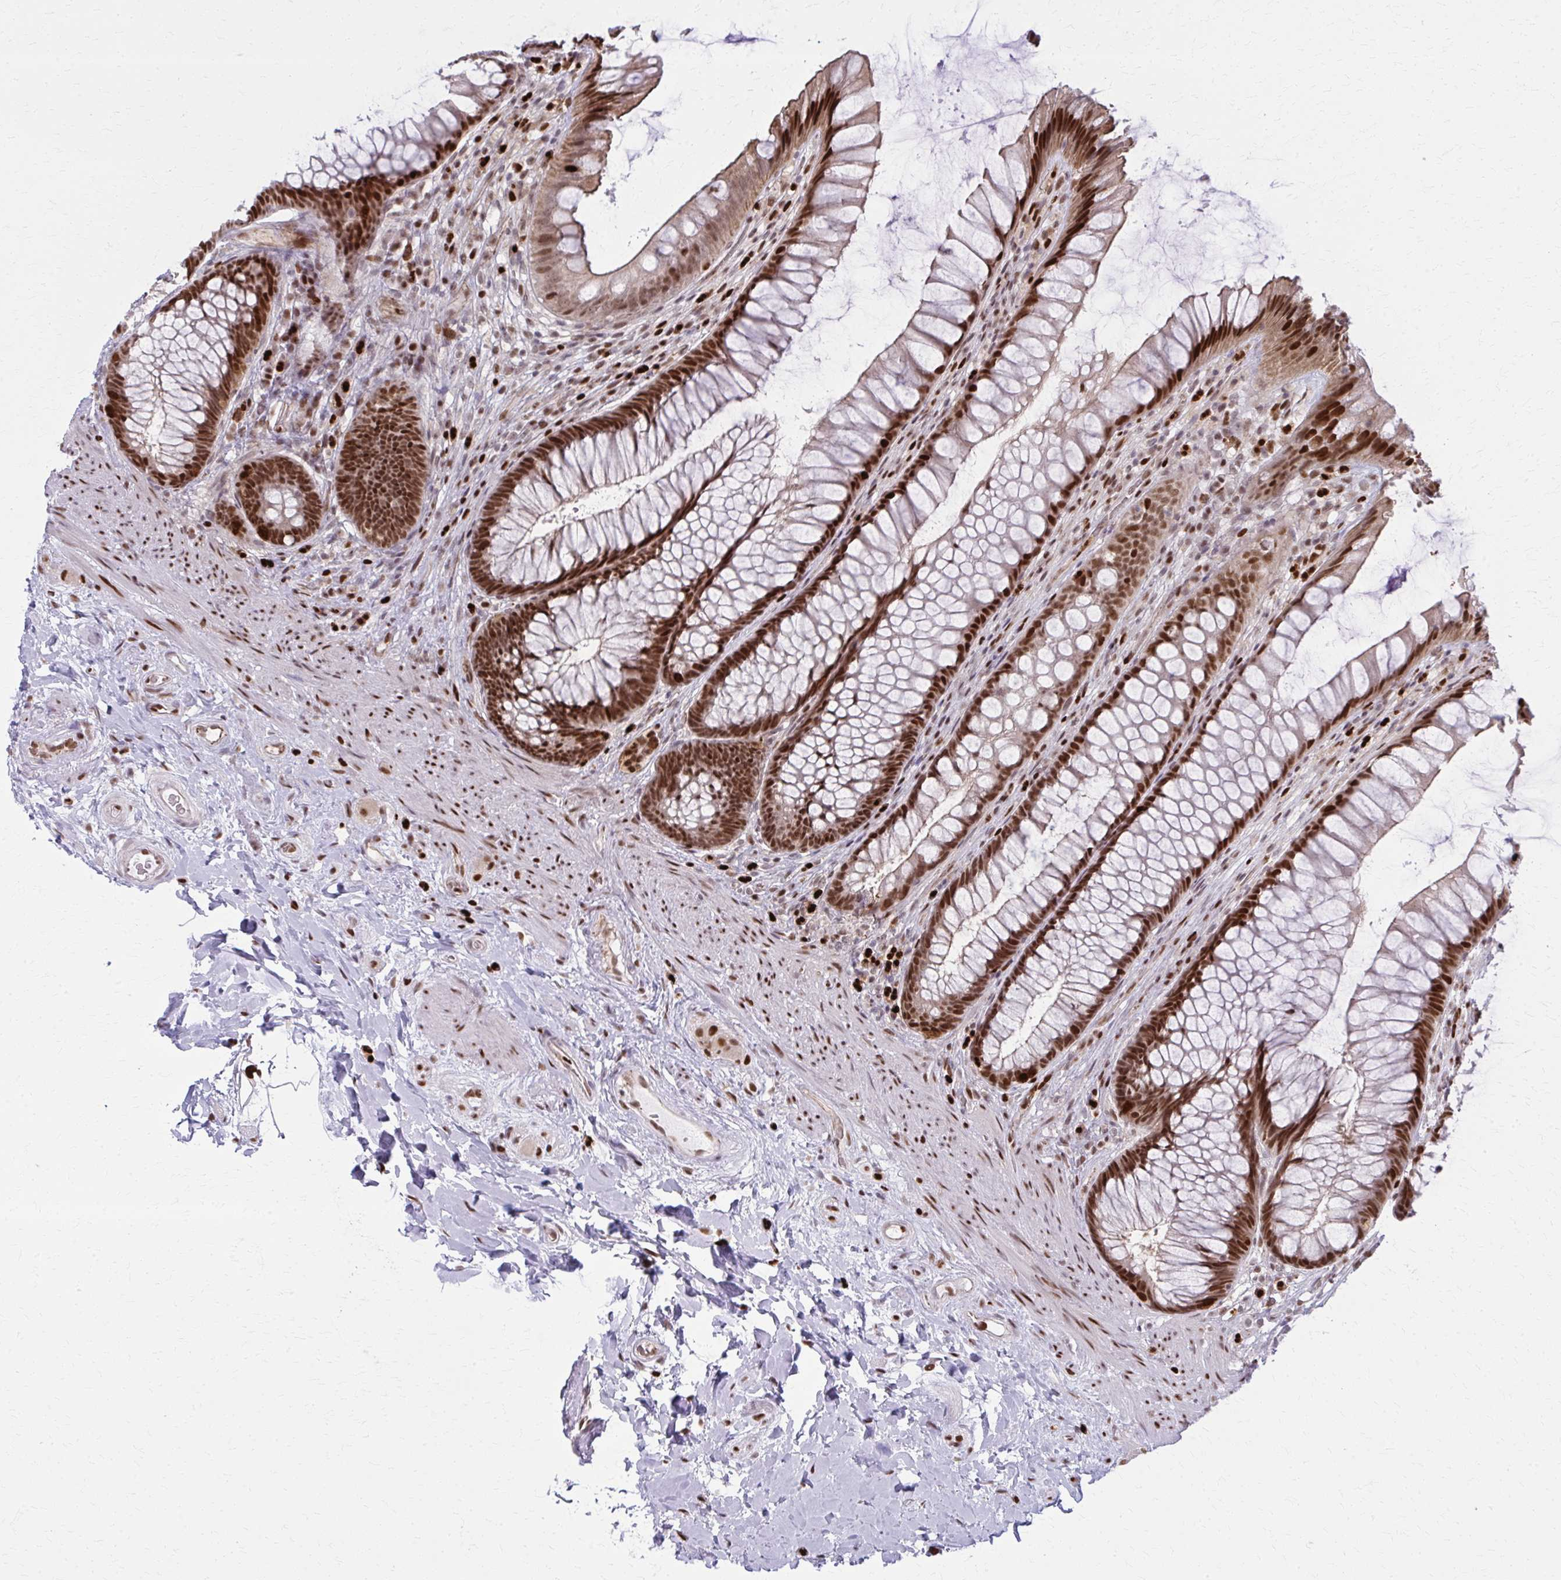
{"staining": {"intensity": "strong", "quantity": ">75%", "location": "cytoplasmic/membranous,nuclear"}, "tissue": "rectum", "cell_type": "Glandular cells", "image_type": "normal", "snomed": [{"axis": "morphology", "description": "Normal tissue, NOS"}, {"axis": "topography", "description": "Rectum"}], "caption": "Immunohistochemistry (DAB) staining of unremarkable human rectum demonstrates strong cytoplasmic/membranous,nuclear protein positivity in about >75% of glandular cells. The staining was performed using DAB, with brown indicating positive protein expression. Nuclei are stained blue with hematoxylin.", "gene": "ZNF559", "patient": {"sex": "male", "age": 53}}